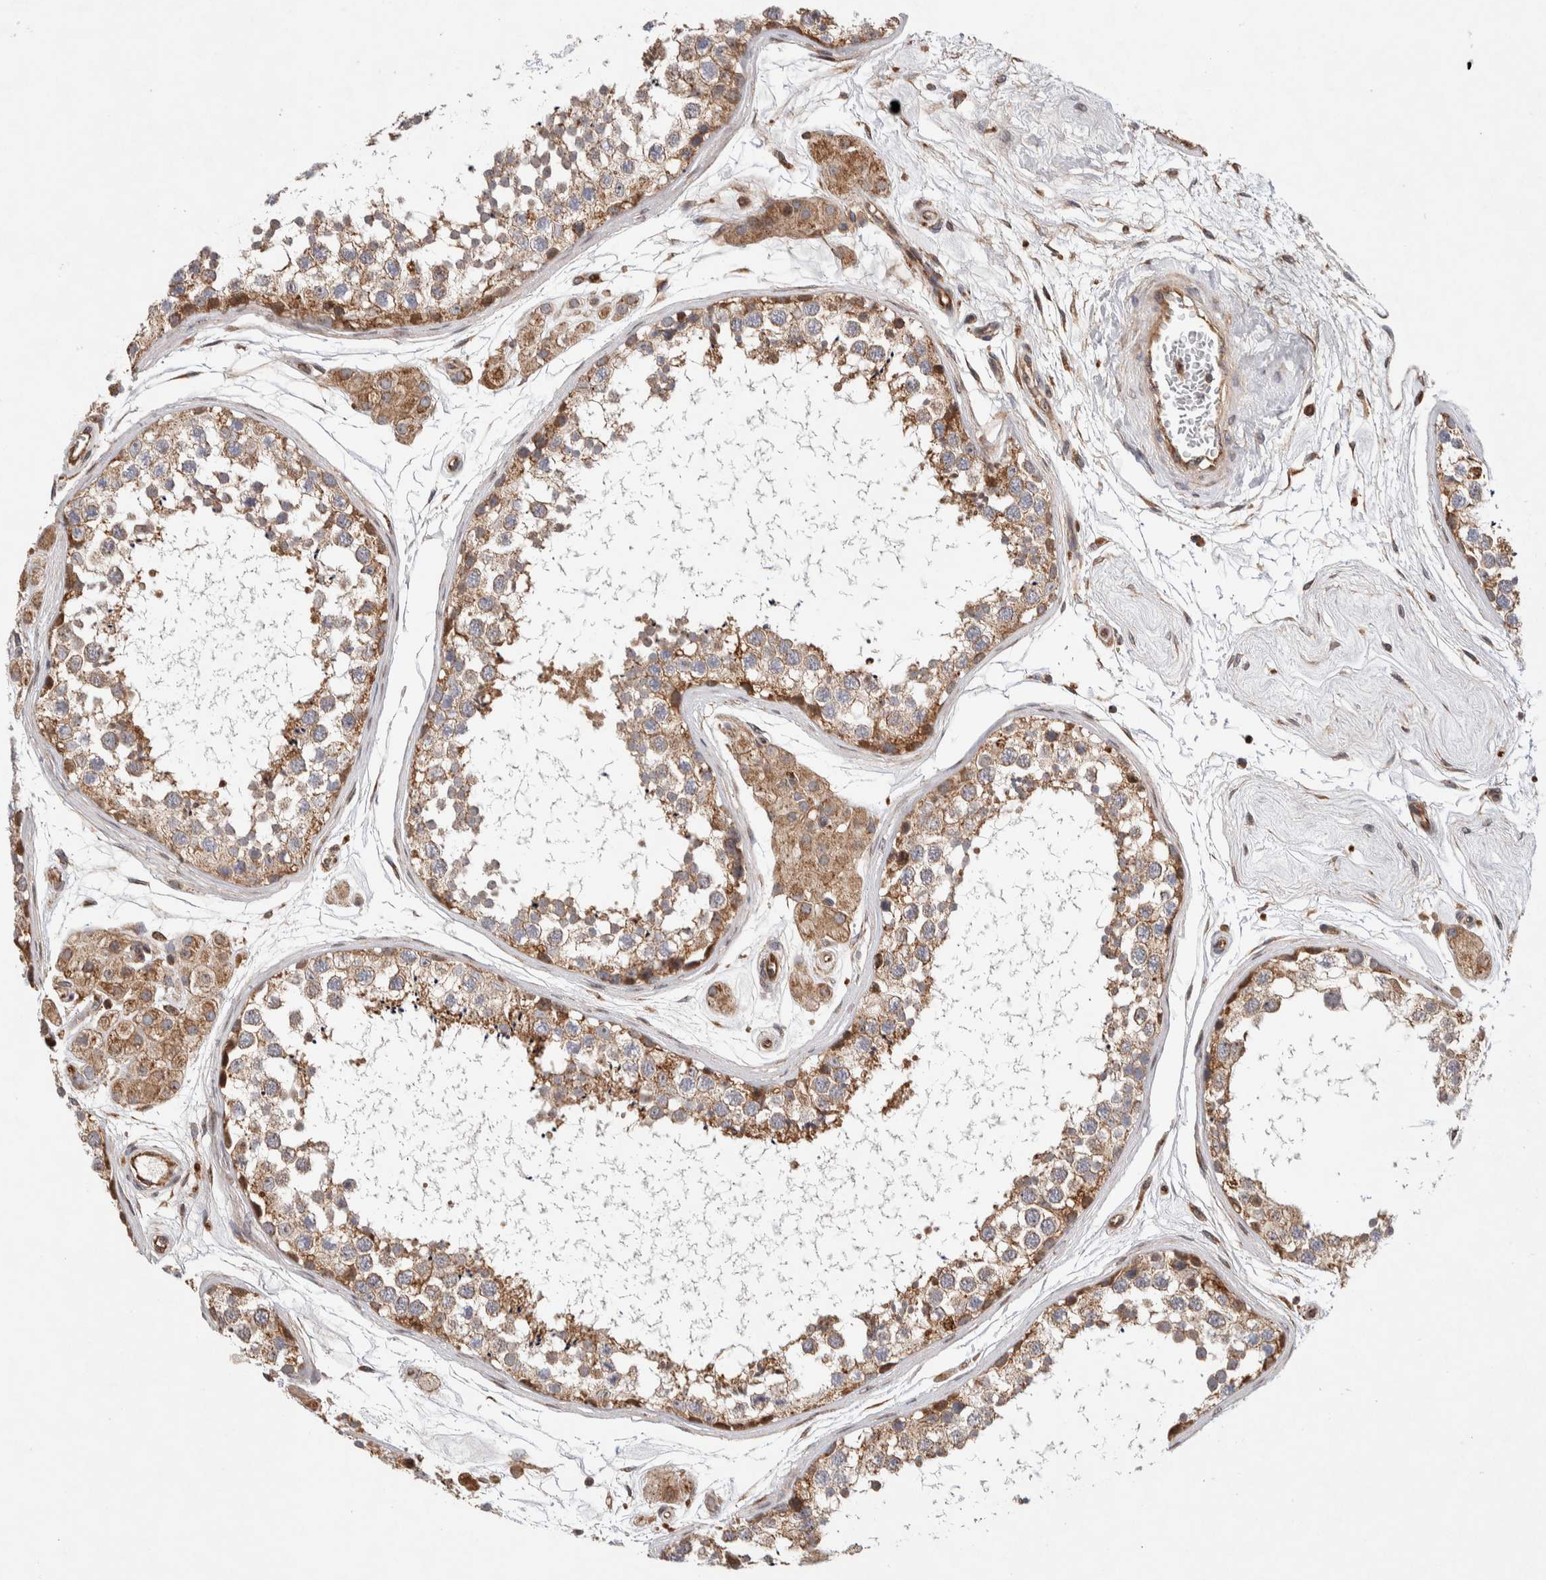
{"staining": {"intensity": "moderate", "quantity": ">75%", "location": "cytoplasmic/membranous"}, "tissue": "testis", "cell_type": "Cells in seminiferous ducts", "image_type": "normal", "snomed": [{"axis": "morphology", "description": "Normal tissue, NOS"}, {"axis": "topography", "description": "Testis"}], "caption": "This photomicrograph exhibits immunohistochemistry (IHC) staining of normal testis, with medium moderate cytoplasmic/membranous staining in approximately >75% of cells in seminiferous ducts.", "gene": "LZTS1", "patient": {"sex": "male", "age": 56}}